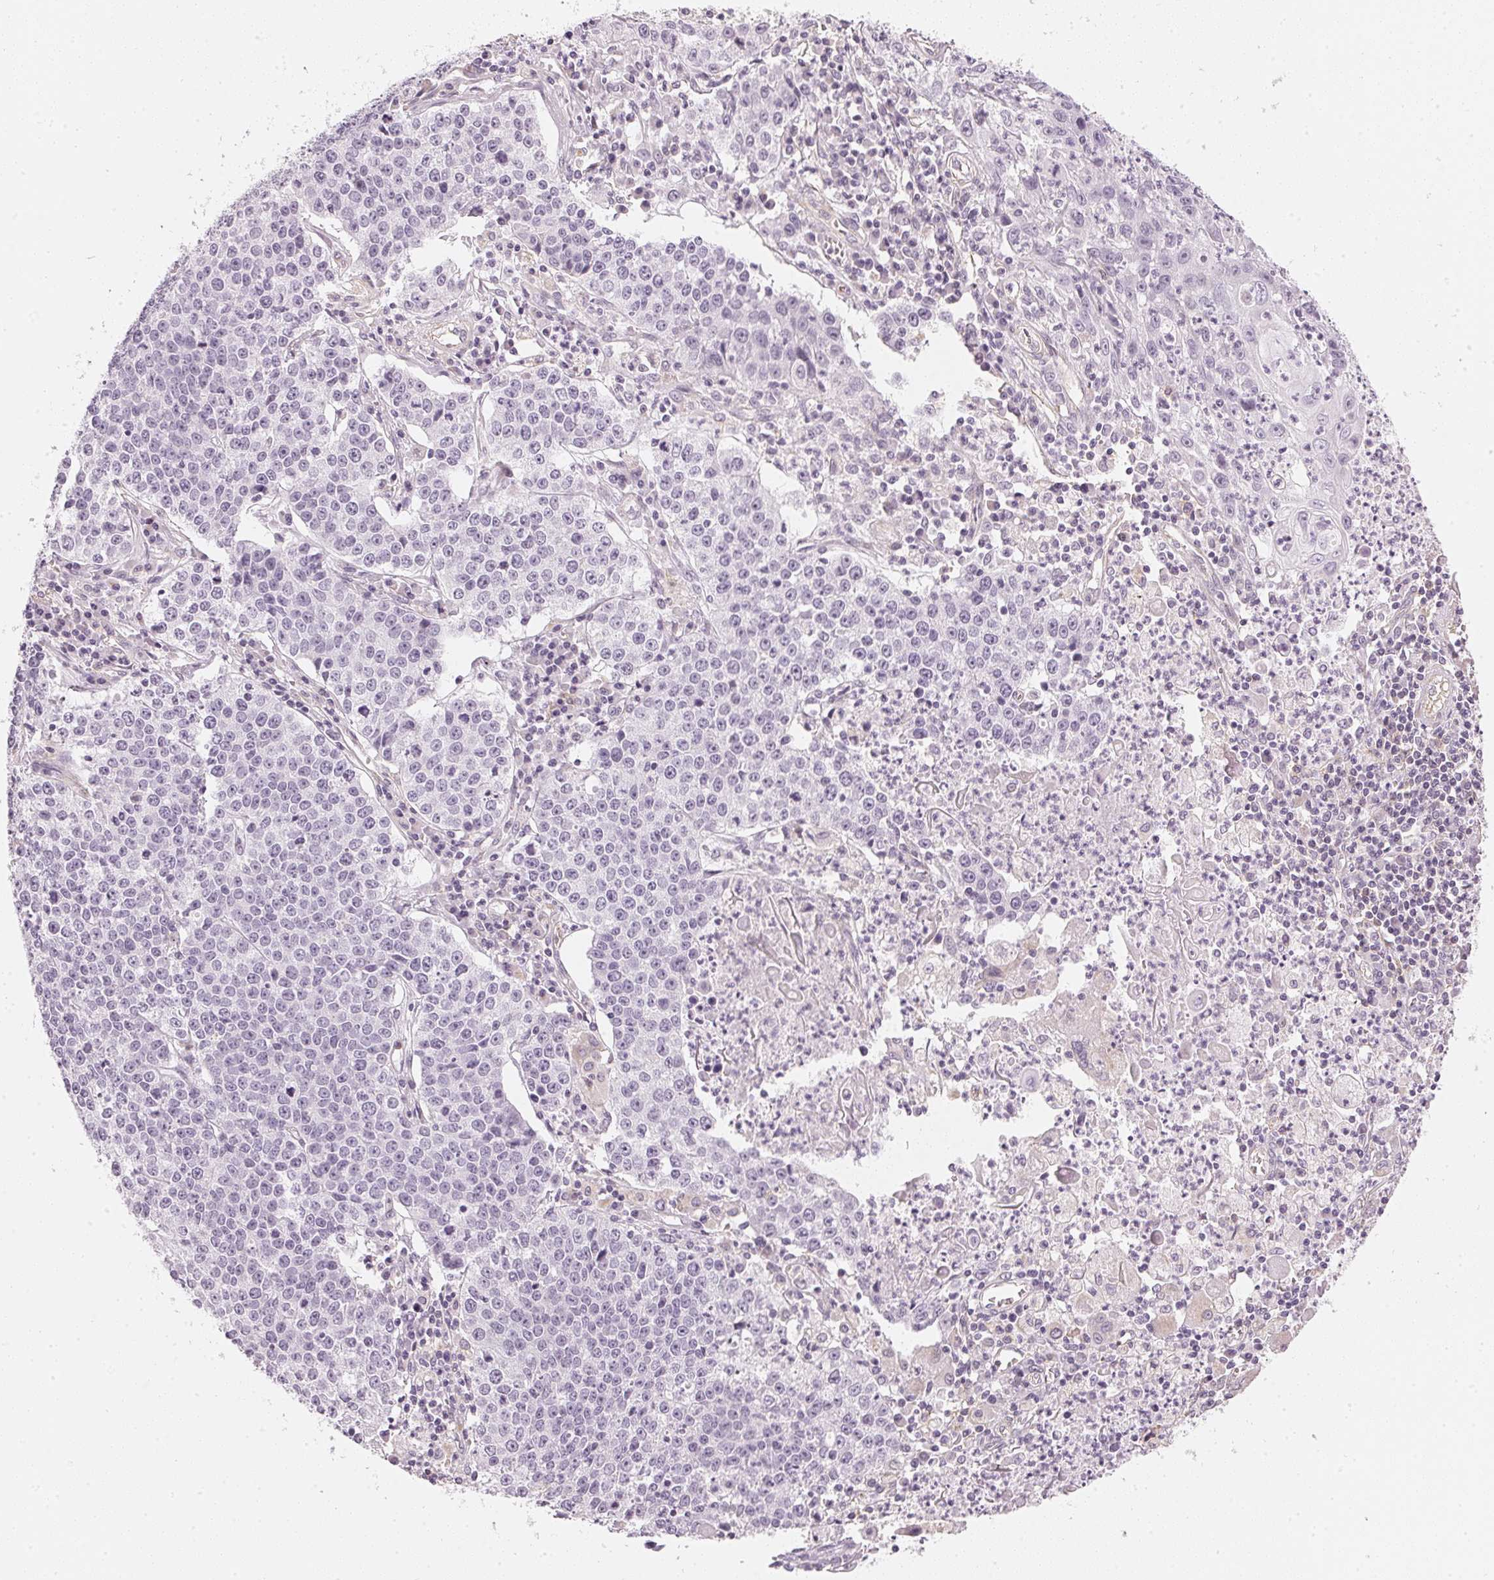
{"staining": {"intensity": "negative", "quantity": "none", "location": "none"}, "tissue": "lung cancer", "cell_type": "Tumor cells", "image_type": "cancer", "snomed": [{"axis": "morphology", "description": "Squamous cell carcinoma, NOS"}, {"axis": "morphology", "description": "Squamous cell carcinoma, metastatic, NOS"}, {"axis": "topography", "description": "Lung"}, {"axis": "topography", "description": "Pleura, NOS"}], "caption": "The image exhibits no staining of tumor cells in lung metastatic squamous cell carcinoma. (Brightfield microscopy of DAB immunohistochemistry at high magnification).", "gene": "APLP1", "patient": {"sex": "male", "age": 72}}